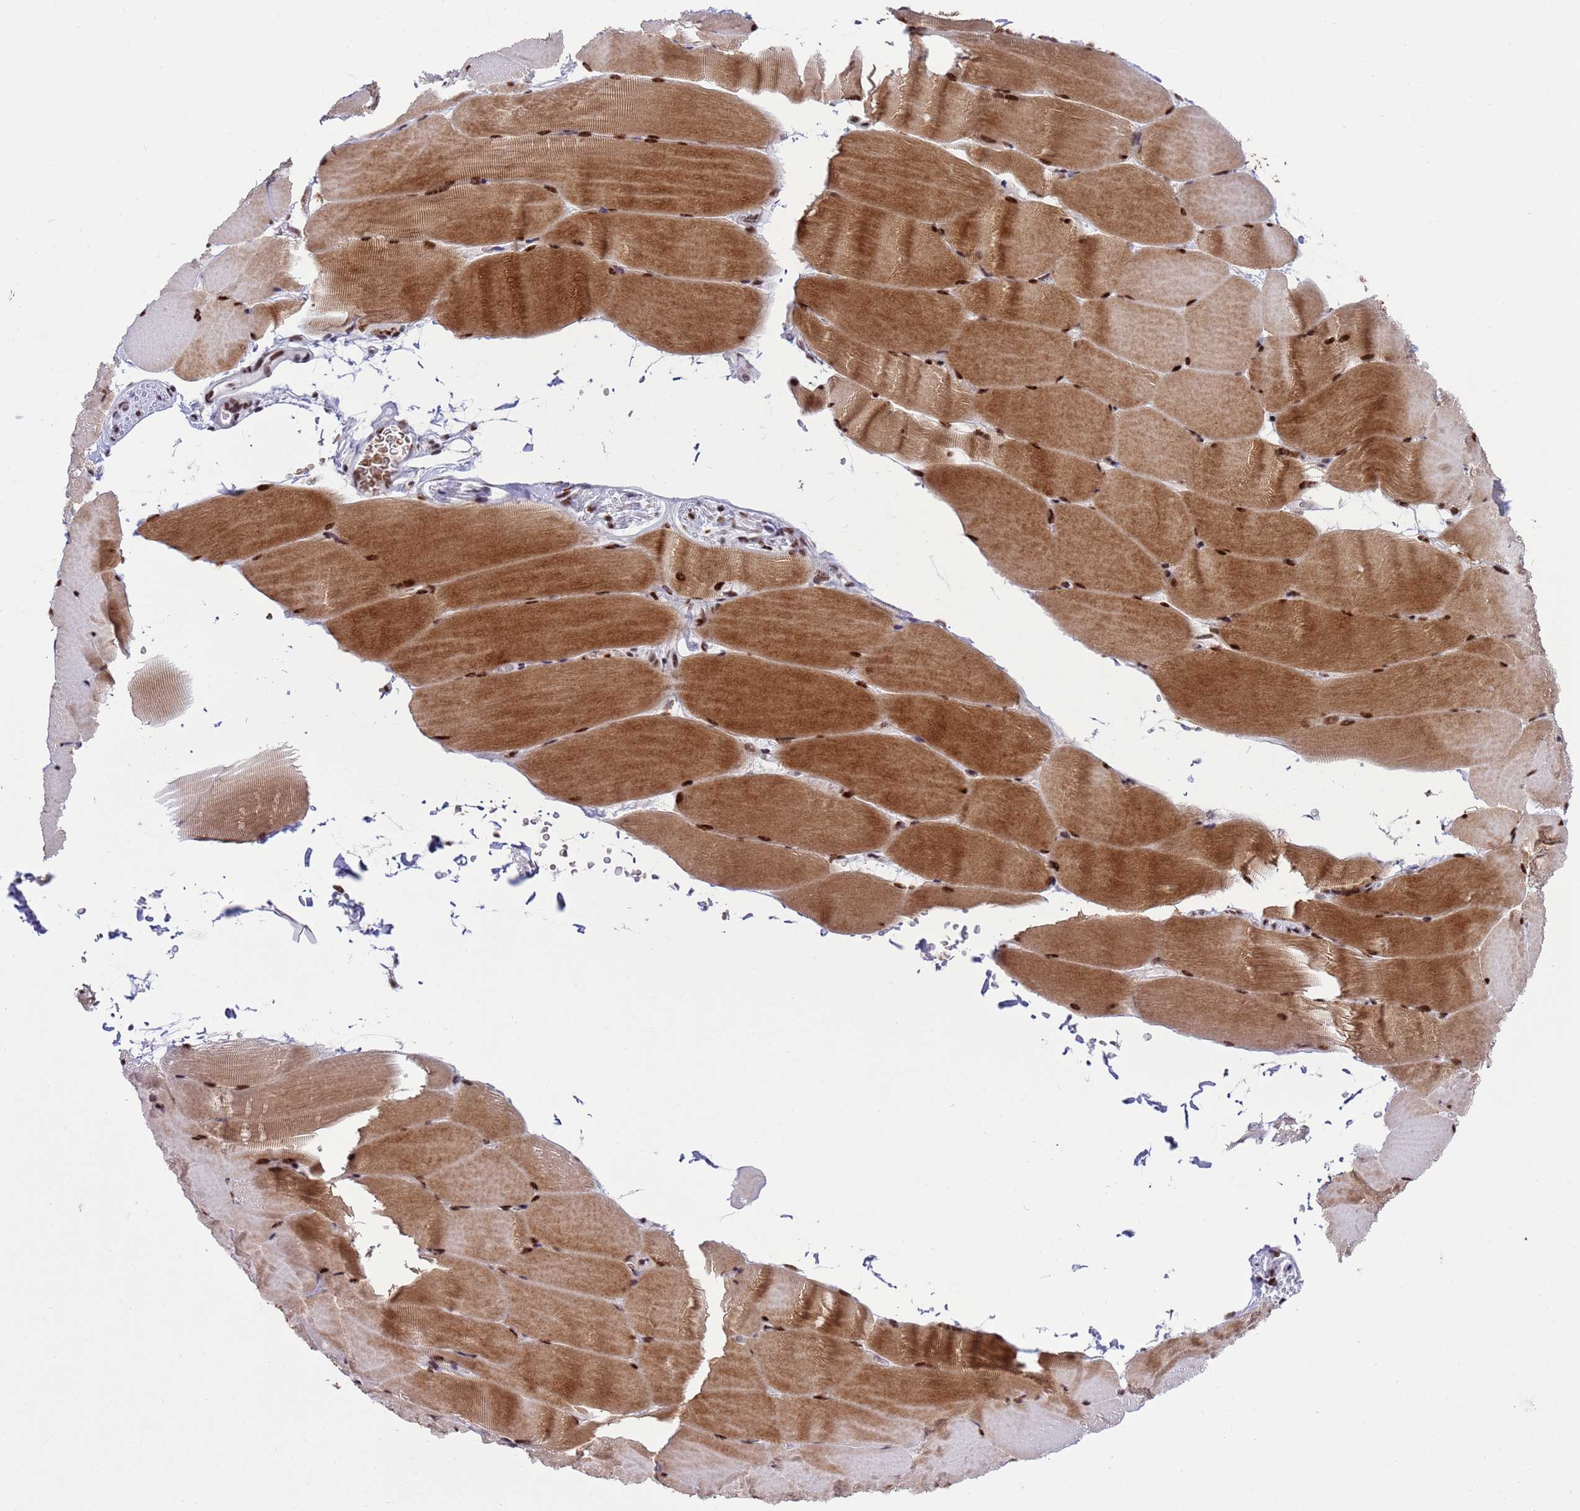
{"staining": {"intensity": "strong", "quantity": "25%-75%", "location": "cytoplasmic/membranous,nuclear"}, "tissue": "skeletal muscle", "cell_type": "Myocytes", "image_type": "normal", "snomed": [{"axis": "morphology", "description": "Normal tissue, NOS"}, {"axis": "topography", "description": "Skeletal muscle"}, {"axis": "topography", "description": "Parathyroid gland"}], "caption": "This micrograph exhibits normal skeletal muscle stained with IHC to label a protein in brown. The cytoplasmic/membranous,nuclear of myocytes show strong positivity for the protein. Nuclei are counter-stained blue.", "gene": "THOC2", "patient": {"sex": "female", "age": 37}}